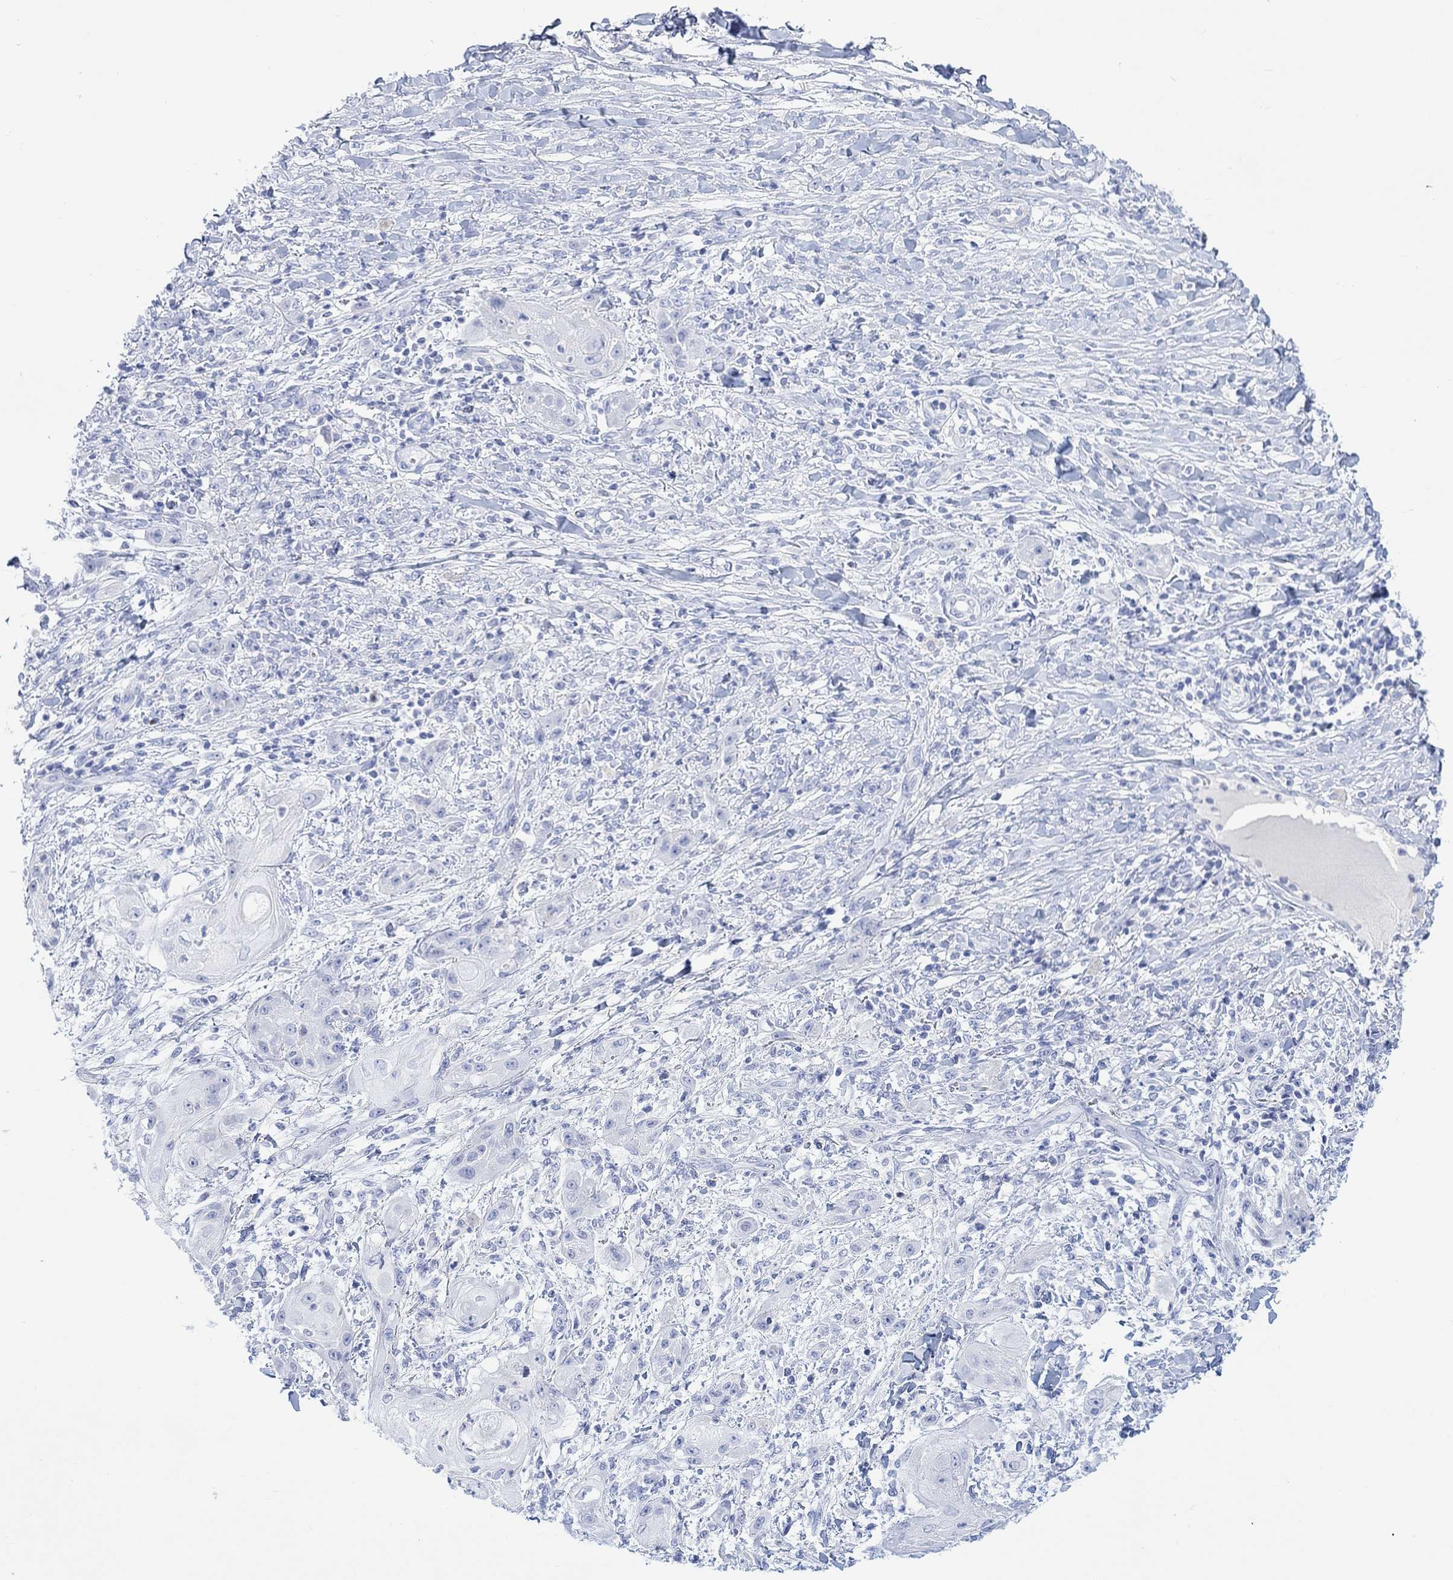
{"staining": {"intensity": "negative", "quantity": "none", "location": "none"}, "tissue": "skin cancer", "cell_type": "Tumor cells", "image_type": "cancer", "snomed": [{"axis": "morphology", "description": "Squamous cell carcinoma, NOS"}, {"axis": "topography", "description": "Skin"}], "caption": "This photomicrograph is of skin cancer (squamous cell carcinoma) stained with immunohistochemistry to label a protein in brown with the nuclei are counter-stained blue. There is no staining in tumor cells. (IHC, brightfield microscopy, high magnification).", "gene": "CALCA", "patient": {"sex": "male", "age": 62}}